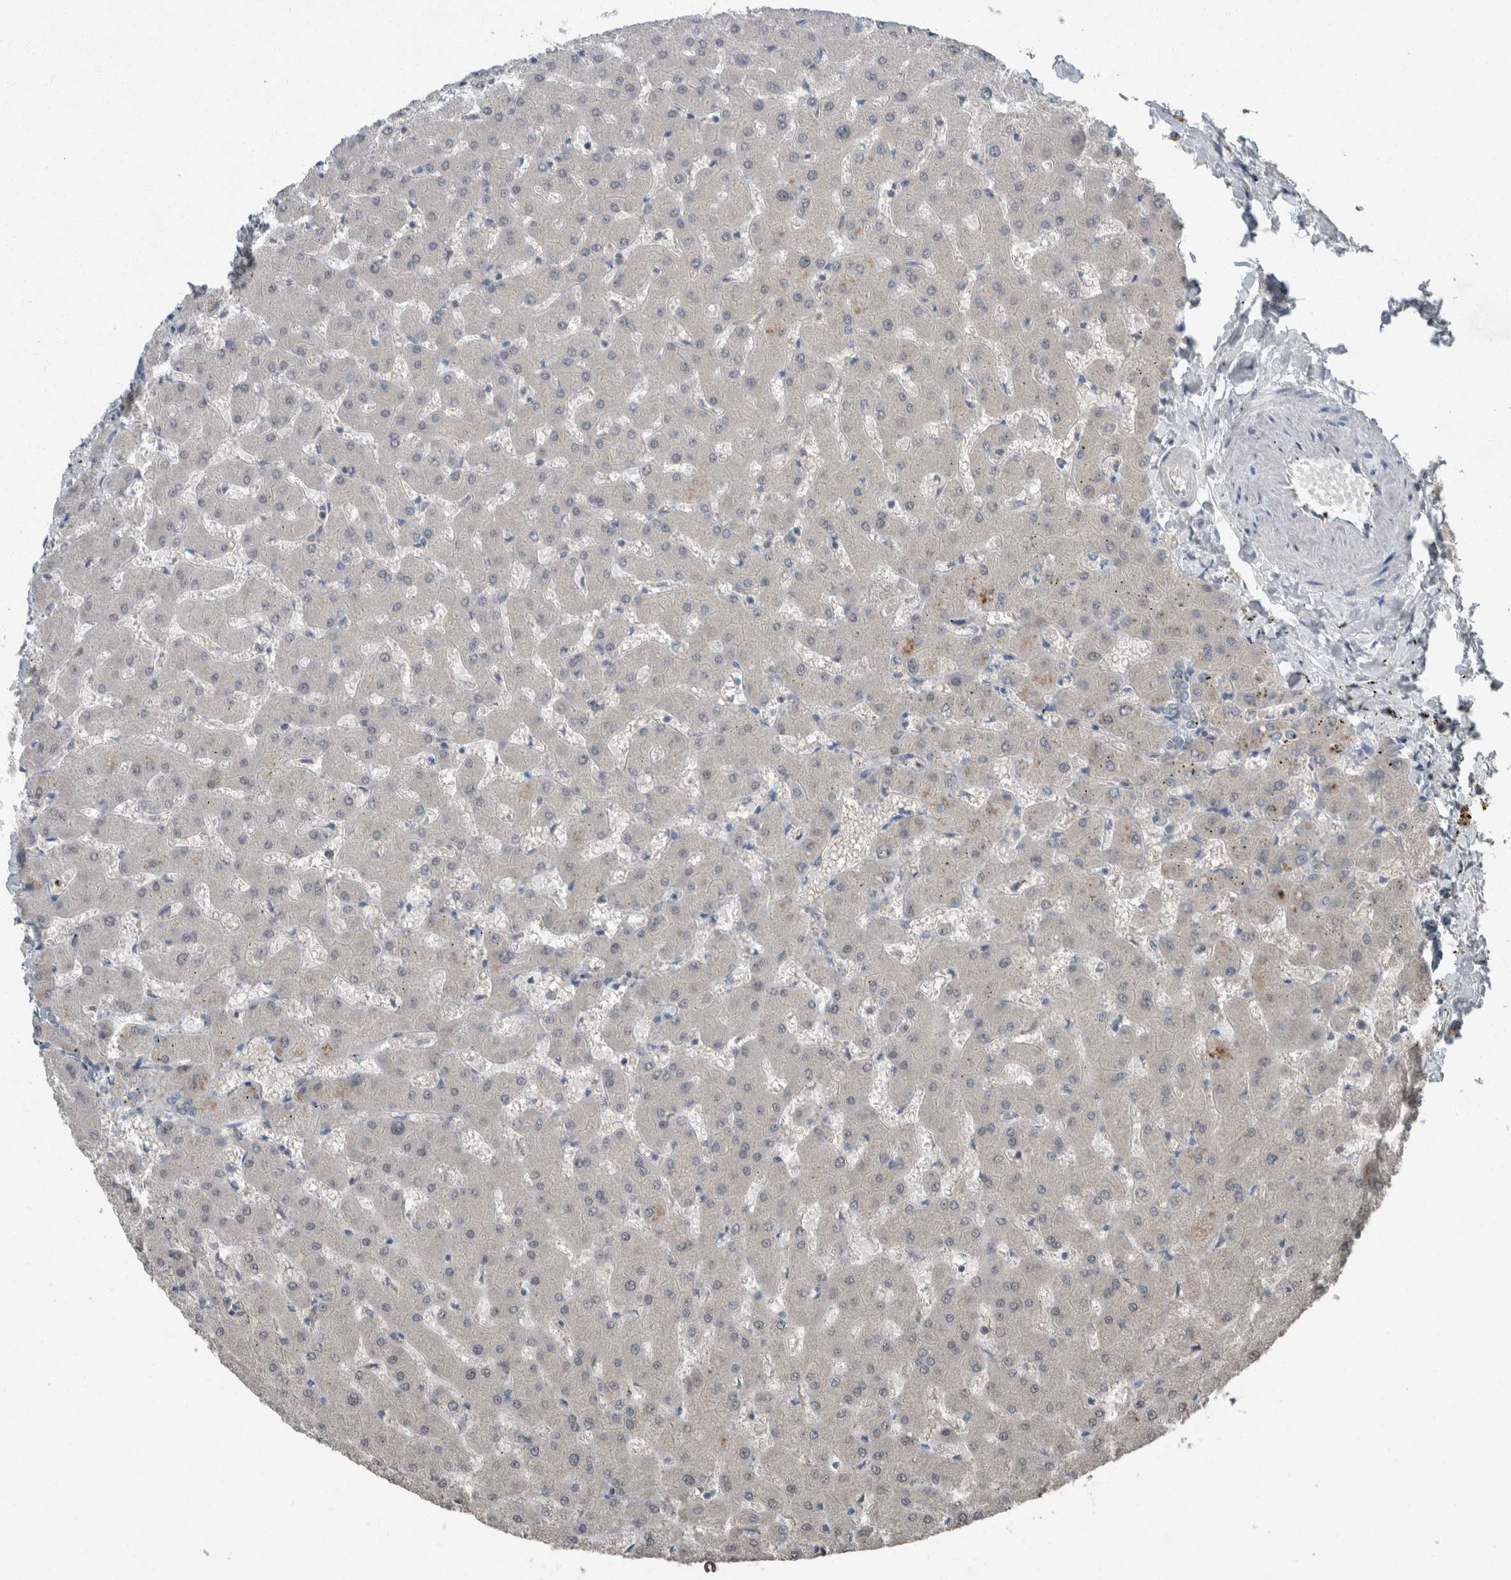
{"staining": {"intensity": "negative", "quantity": "none", "location": "none"}, "tissue": "liver", "cell_type": "Cholangiocytes", "image_type": "normal", "snomed": [{"axis": "morphology", "description": "Normal tissue, NOS"}, {"axis": "topography", "description": "Liver"}], "caption": "DAB (3,3'-diaminobenzidine) immunohistochemical staining of normal human liver displays no significant staining in cholangiocytes. (DAB (3,3'-diaminobenzidine) immunohistochemistry (IHC) with hematoxylin counter stain).", "gene": "KNTC1", "patient": {"sex": "female", "age": 63}}